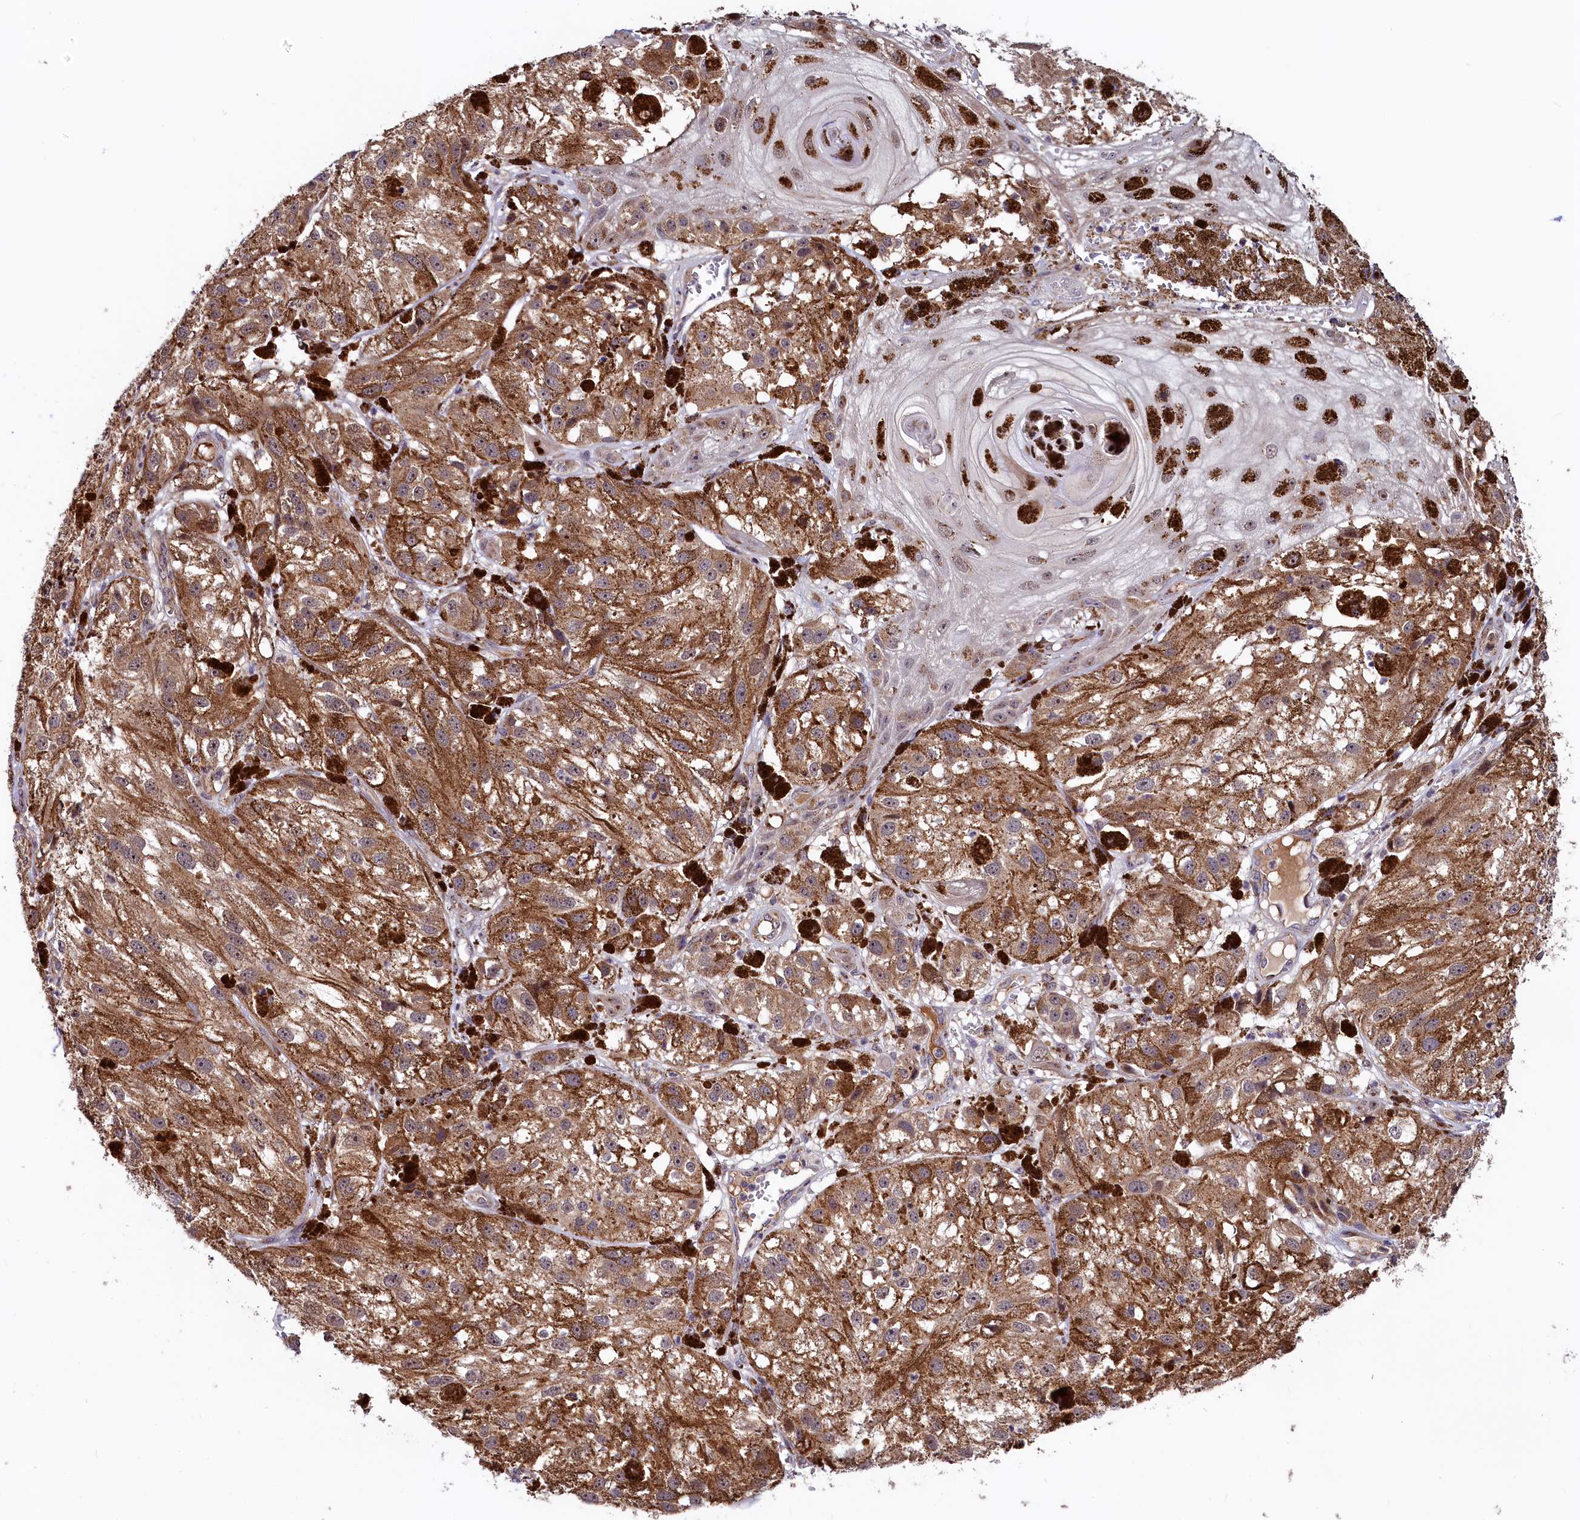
{"staining": {"intensity": "moderate", "quantity": ">75%", "location": "cytoplasmic/membranous"}, "tissue": "melanoma", "cell_type": "Tumor cells", "image_type": "cancer", "snomed": [{"axis": "morphology", "description": "Malignant melanoma, NOS"}, {"axis": "topography", "description": "Skin"}], "caption": "A micrograph showing moderate cytoplasmic/membranous expression in approximately >75% of tumor cells in melanoma, as visualized by brown immunohistochemical staining.", "gene": "SEC24C", "patient": {"sex": "male", "age": 88}}